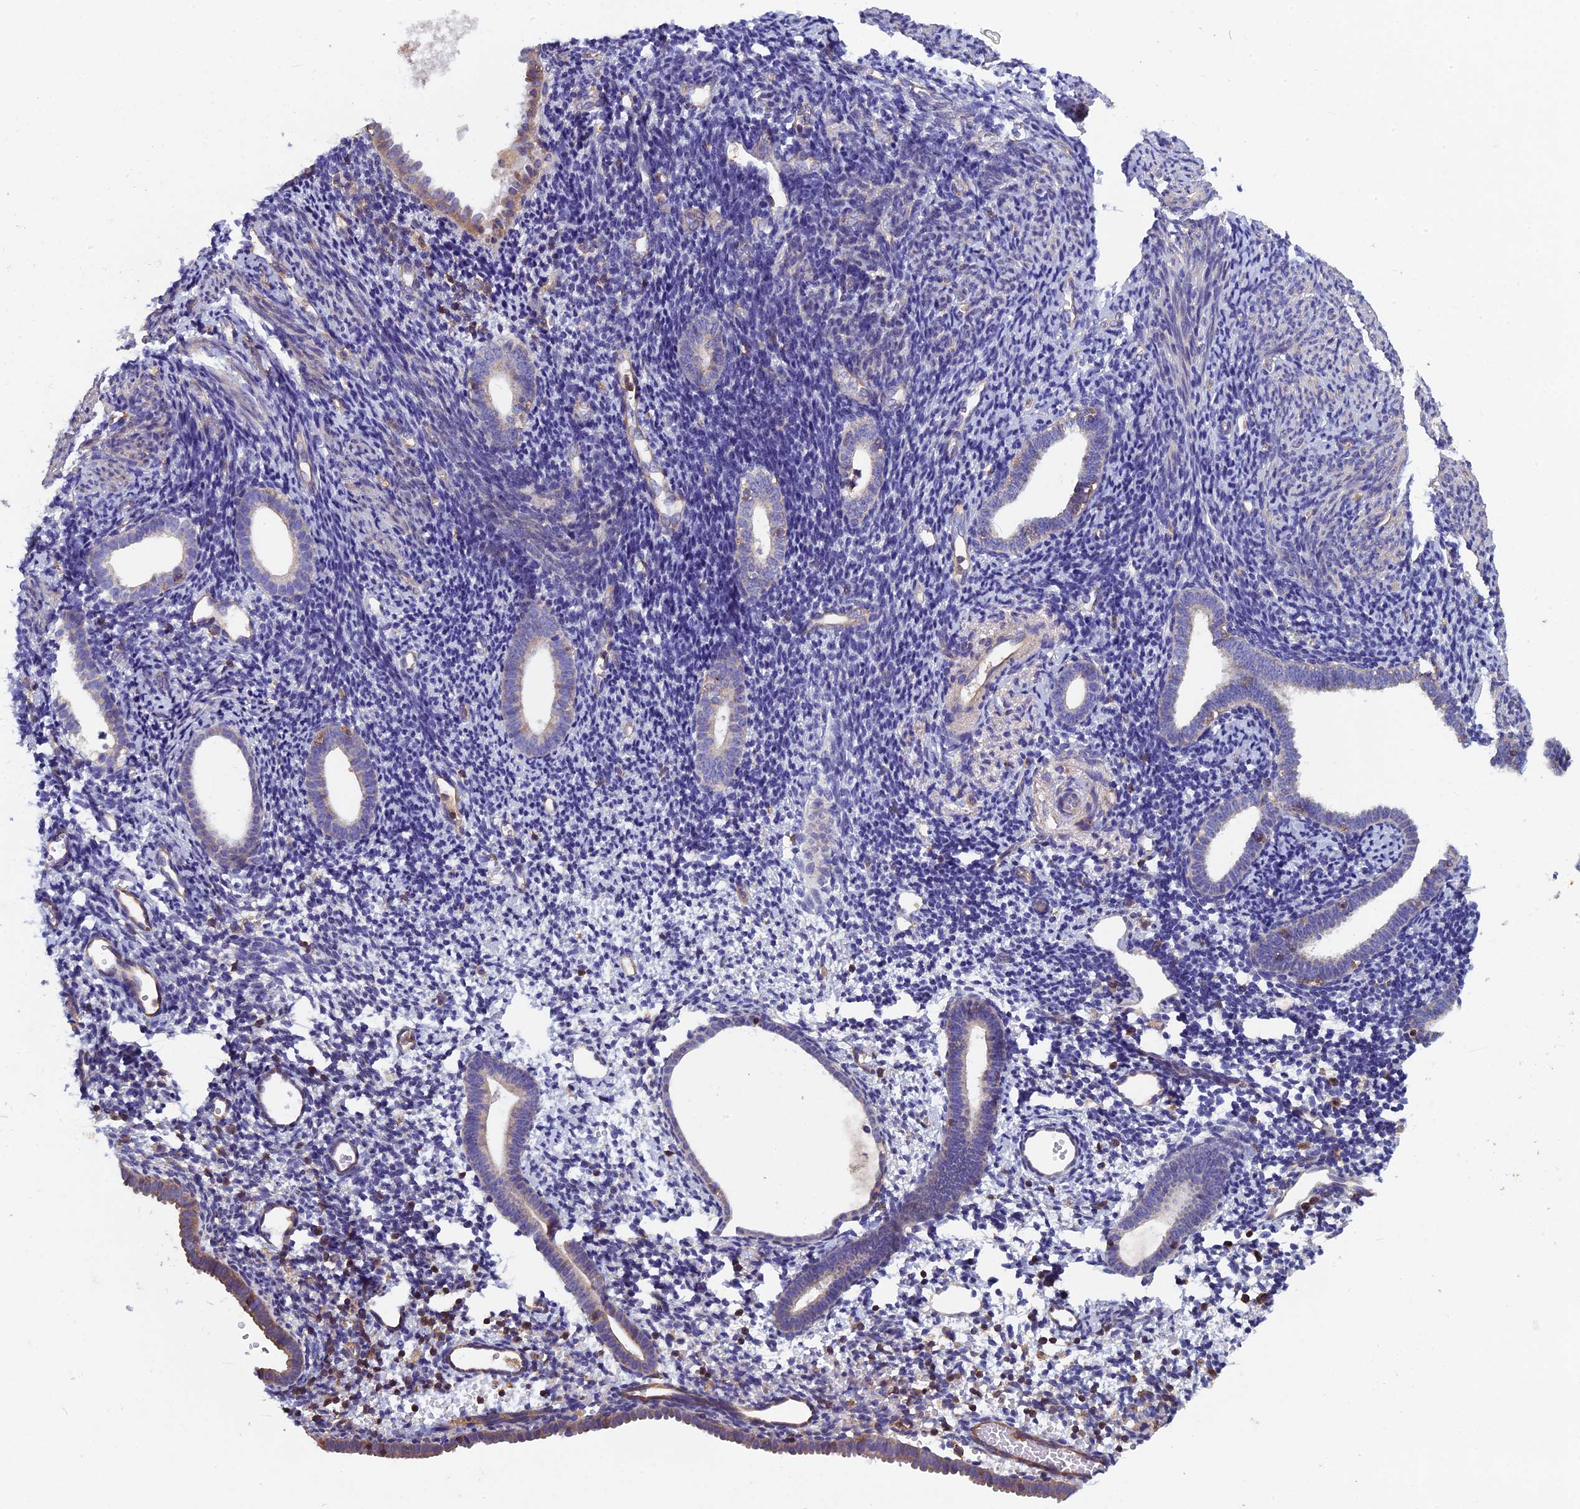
{"staining": {"intensity": "negative", "quantity": "none", "location": "none"}, "tissue": "endometrium", "cell_type": "Cells in endometrial stroma", "image_type": "normal", "snomed": [{"axis": "morphology", "description": "Normal tissue, NOS"}, {"axis": "topography", "description": "Endometrium"}], "caption": "Immunohistochemistry (IHC) histopathology image of unremarkable endometrium: human endometrium stained with DAB (3,3'-diaminobenzidine) exhibits no significant protein staining in cells in endometrial stroma.", "gene": "CCDC153", "patient": {"sex": "female", "age": 56}}